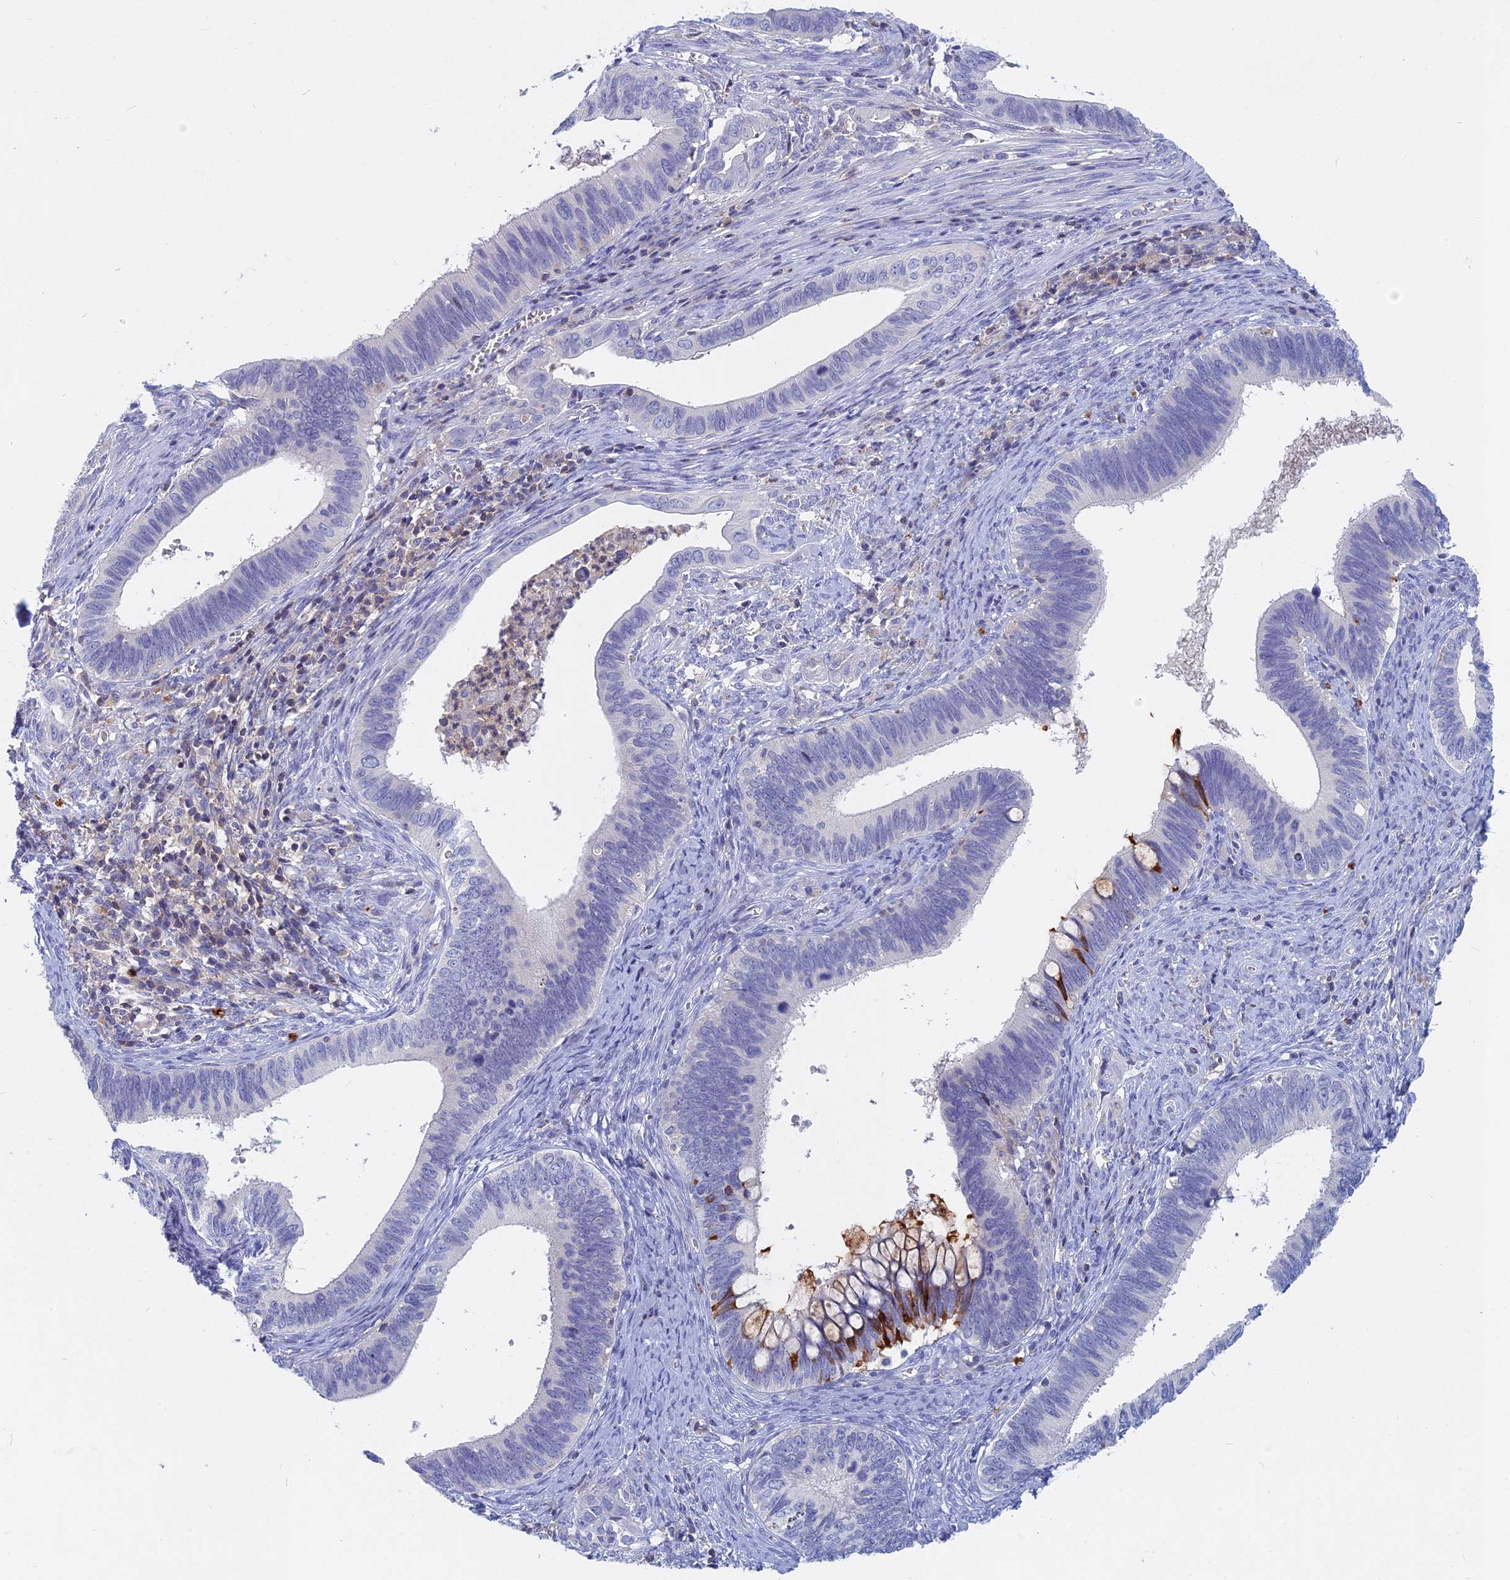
{"staining": {"intensity": "negative", "quantity": "none", "location": "none"}, "tissue": "cervical cancer", "cell_type": "Tumor cells", "image_type": "cancer", "snomed": [{"axis": "morphology", "description": "Adenocarcinoma, NOS"}, {"axis": "topography", "description": "Cervix"}], "caption": "Photomicrograph shows no significant protein staining in tumor cells of cervical adenocarcinoma.", "gene": "ACP7", "patient": {"sex": "female", "age": 42}}